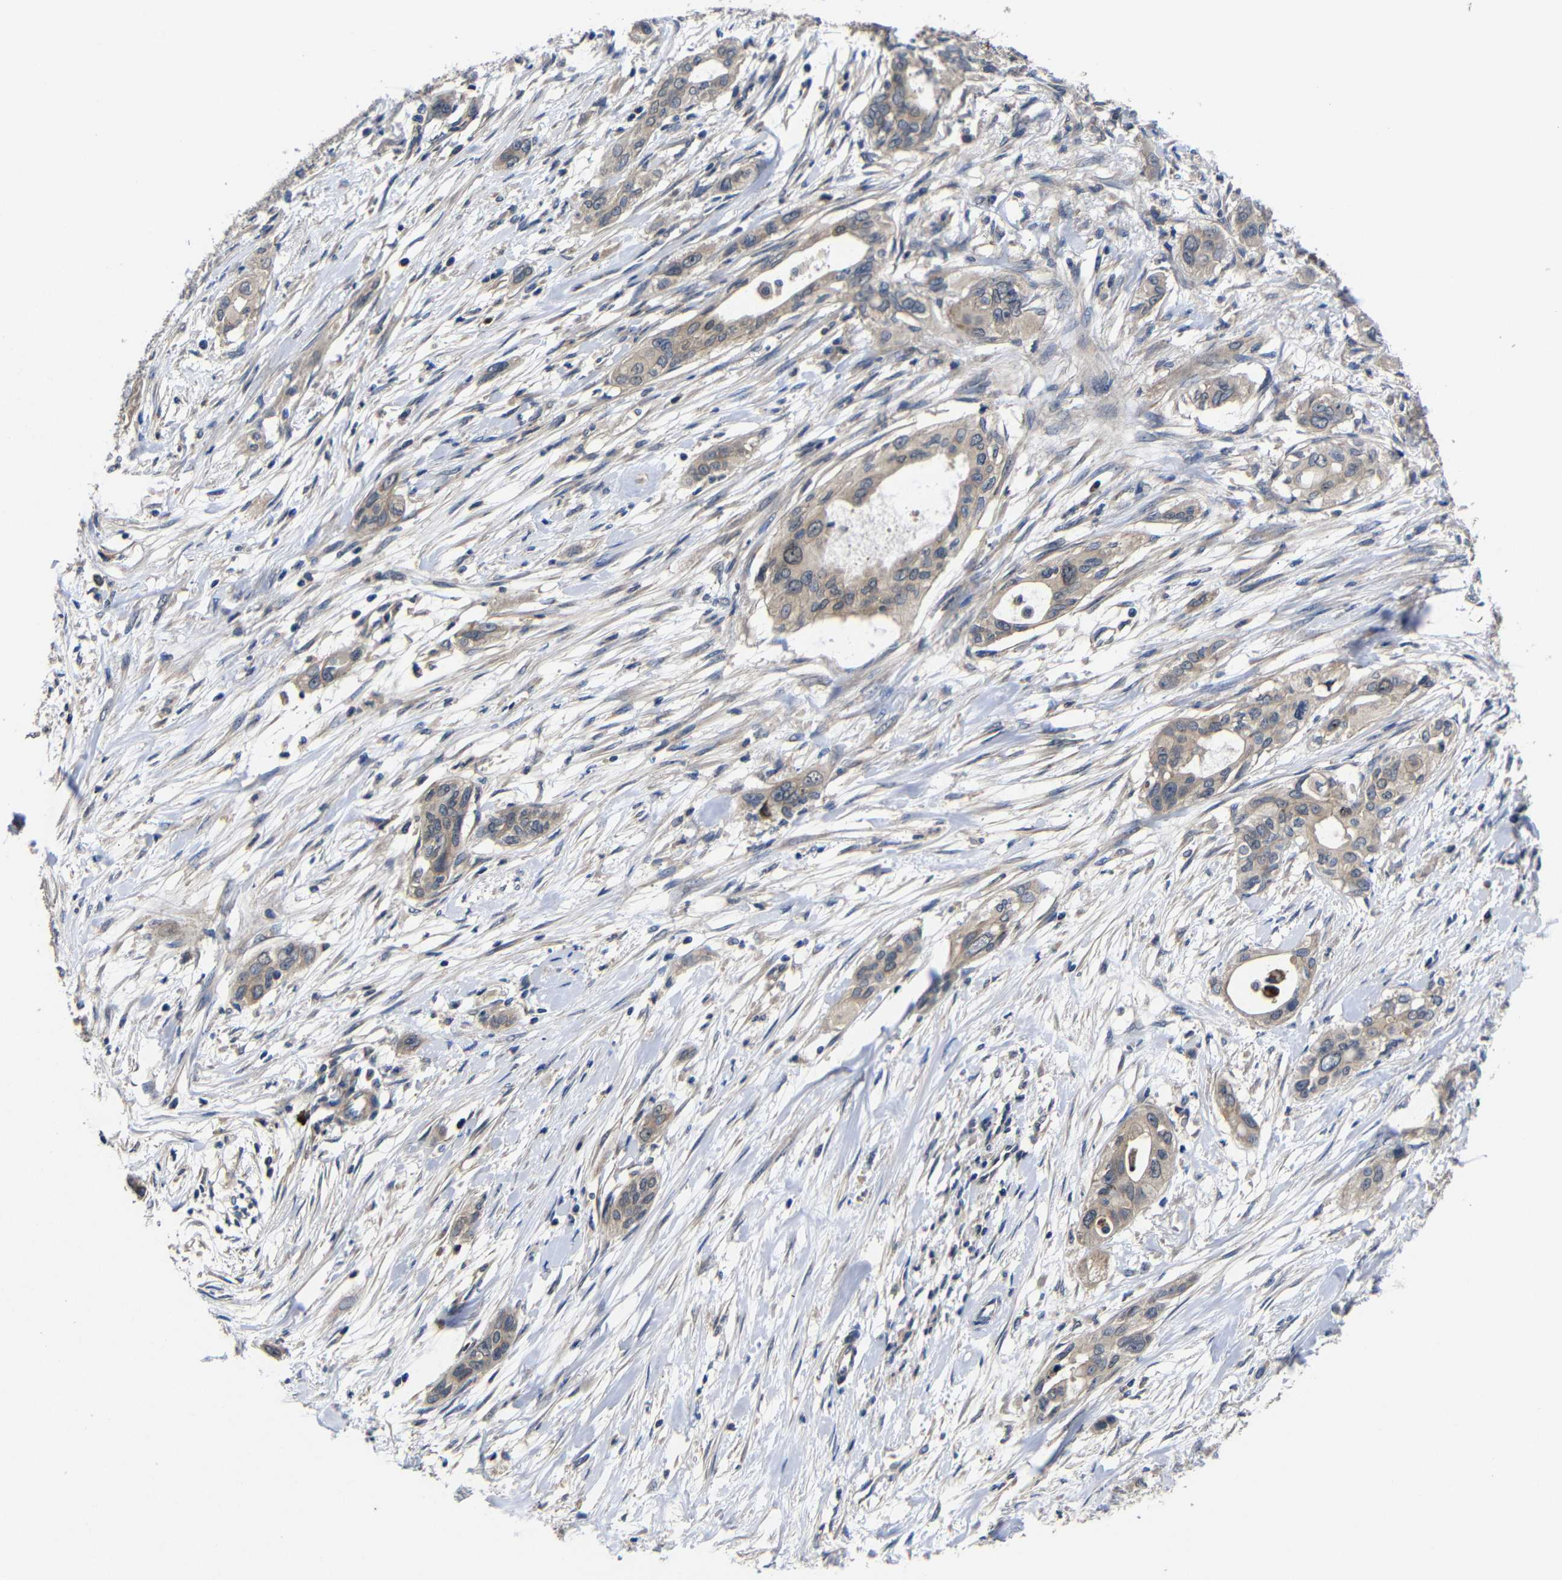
{"staining": {"intensity": "weak", "quantity": ">75%", "location": "cytoplasmic/membranous"}, "tissue": "pancreatic cancer", "cell_type": "Tumor cells", "image_type": "cancer", "snomed": [{"axis": "morphology", "description": "Adenocarcinoma, NOS"}, {"axis": "topography", "description": "Pancreas"}], "caption": "An IHC histopathology image of neoplastic tissue is shown. Protein staining in brown labels weak cytoplasmic/membranous positivity in pancreatic adenocarcinoma within tumor cells.", "gene": "LPAR5", "patient": {"sex": "female", "age": 60}}